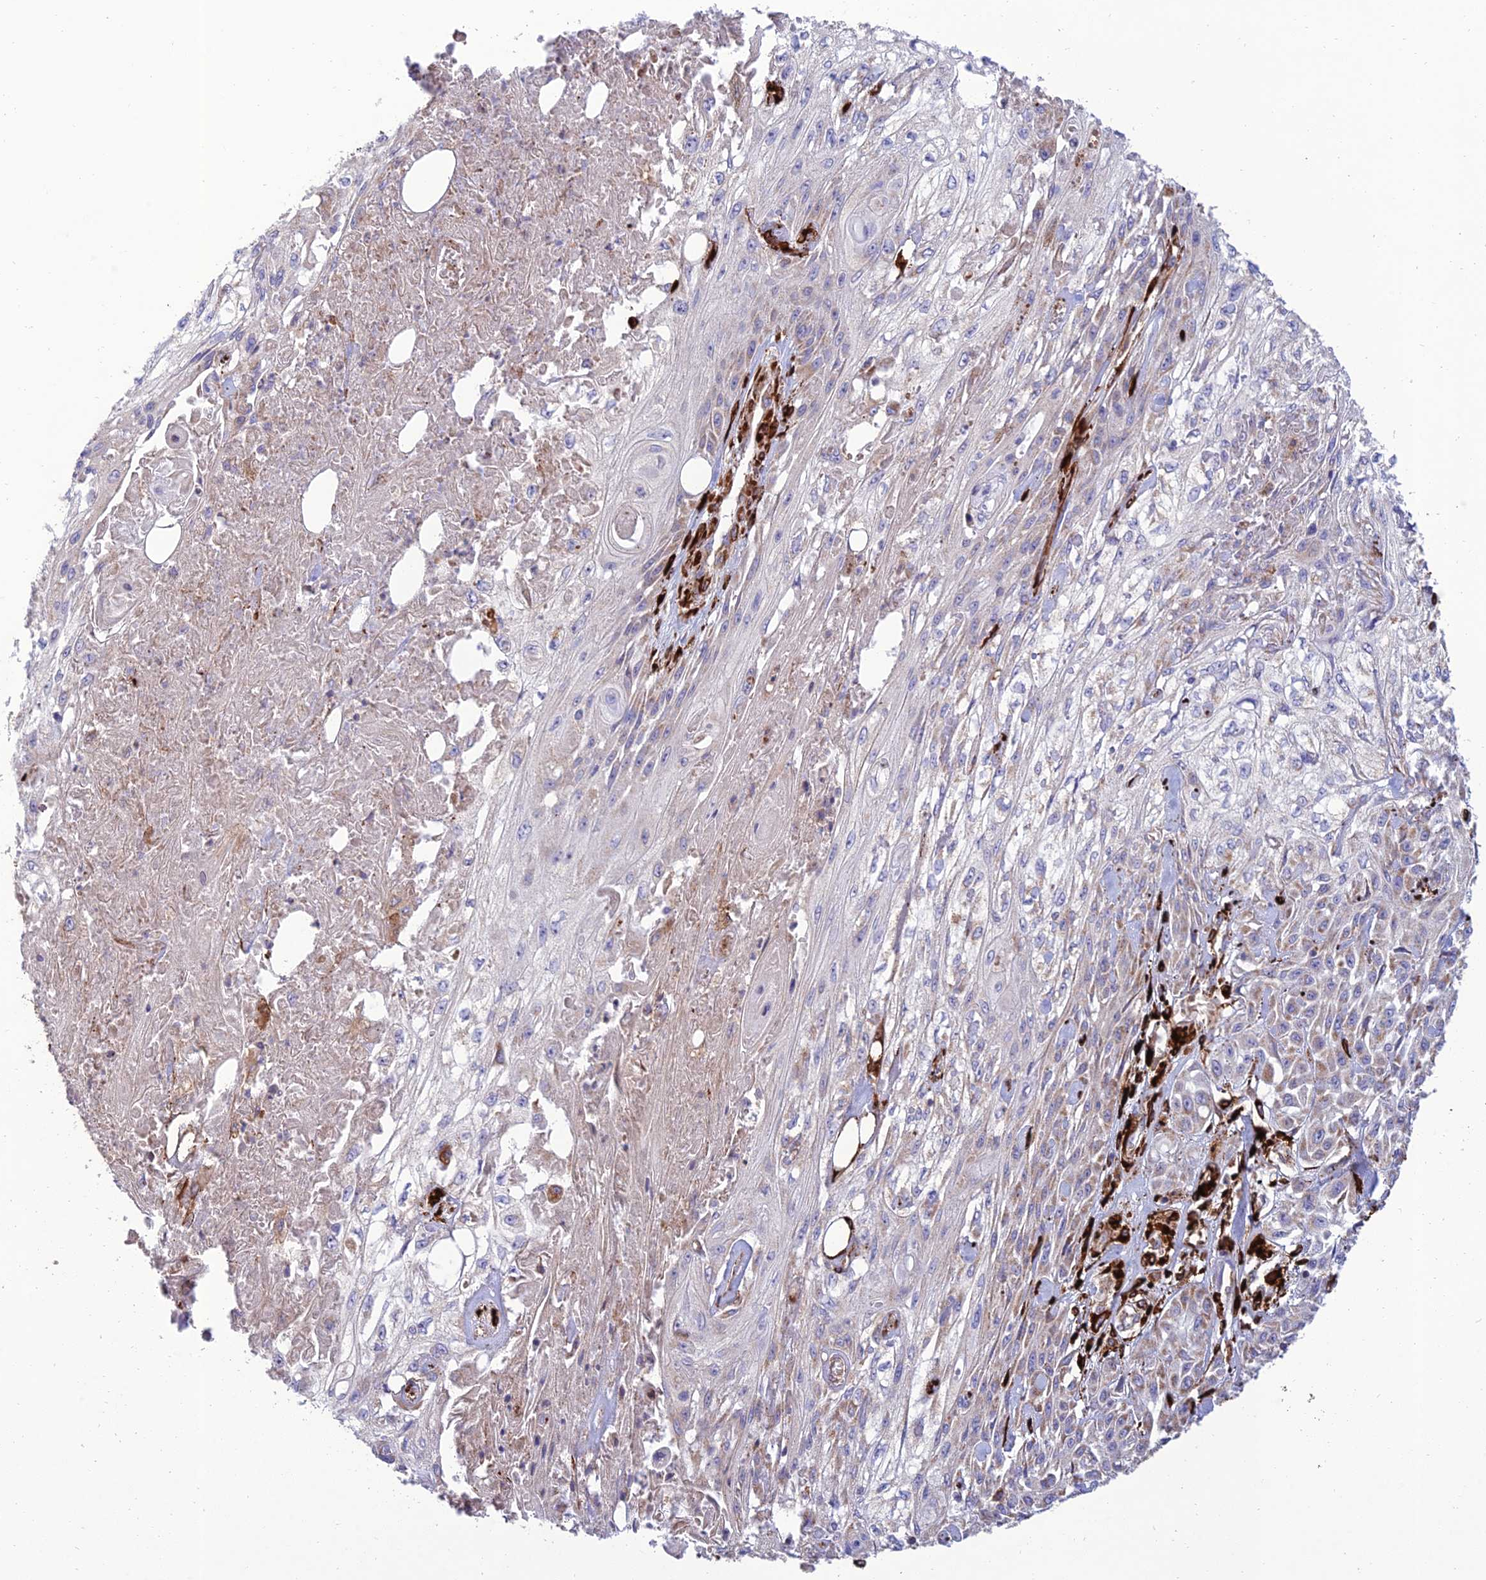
{"staining": {"intensity": "weak", "quantity": "<25%", "location": "cytoplasmic/membranous"}, "tissue": "skin cancer", "cell_type": "Tumor cells", "image_type": "cancer", "snomed": [{"axis": "morphology", "description": "Squamous cell carcinoma, NOS"}, {"axis": "morphology", "description": "Squamous cell carcinoma, metastatic, NOS"}, {"axis": "topography", "description": "Skin"}, {"axis": "topography", "description": "Lymph node"}], "caption": "Histopathology image shows no protein expression in tumor cells of skin cancer tissue.", "gene": "RCN3", "patient": {"sex": "male", "age": 75}}